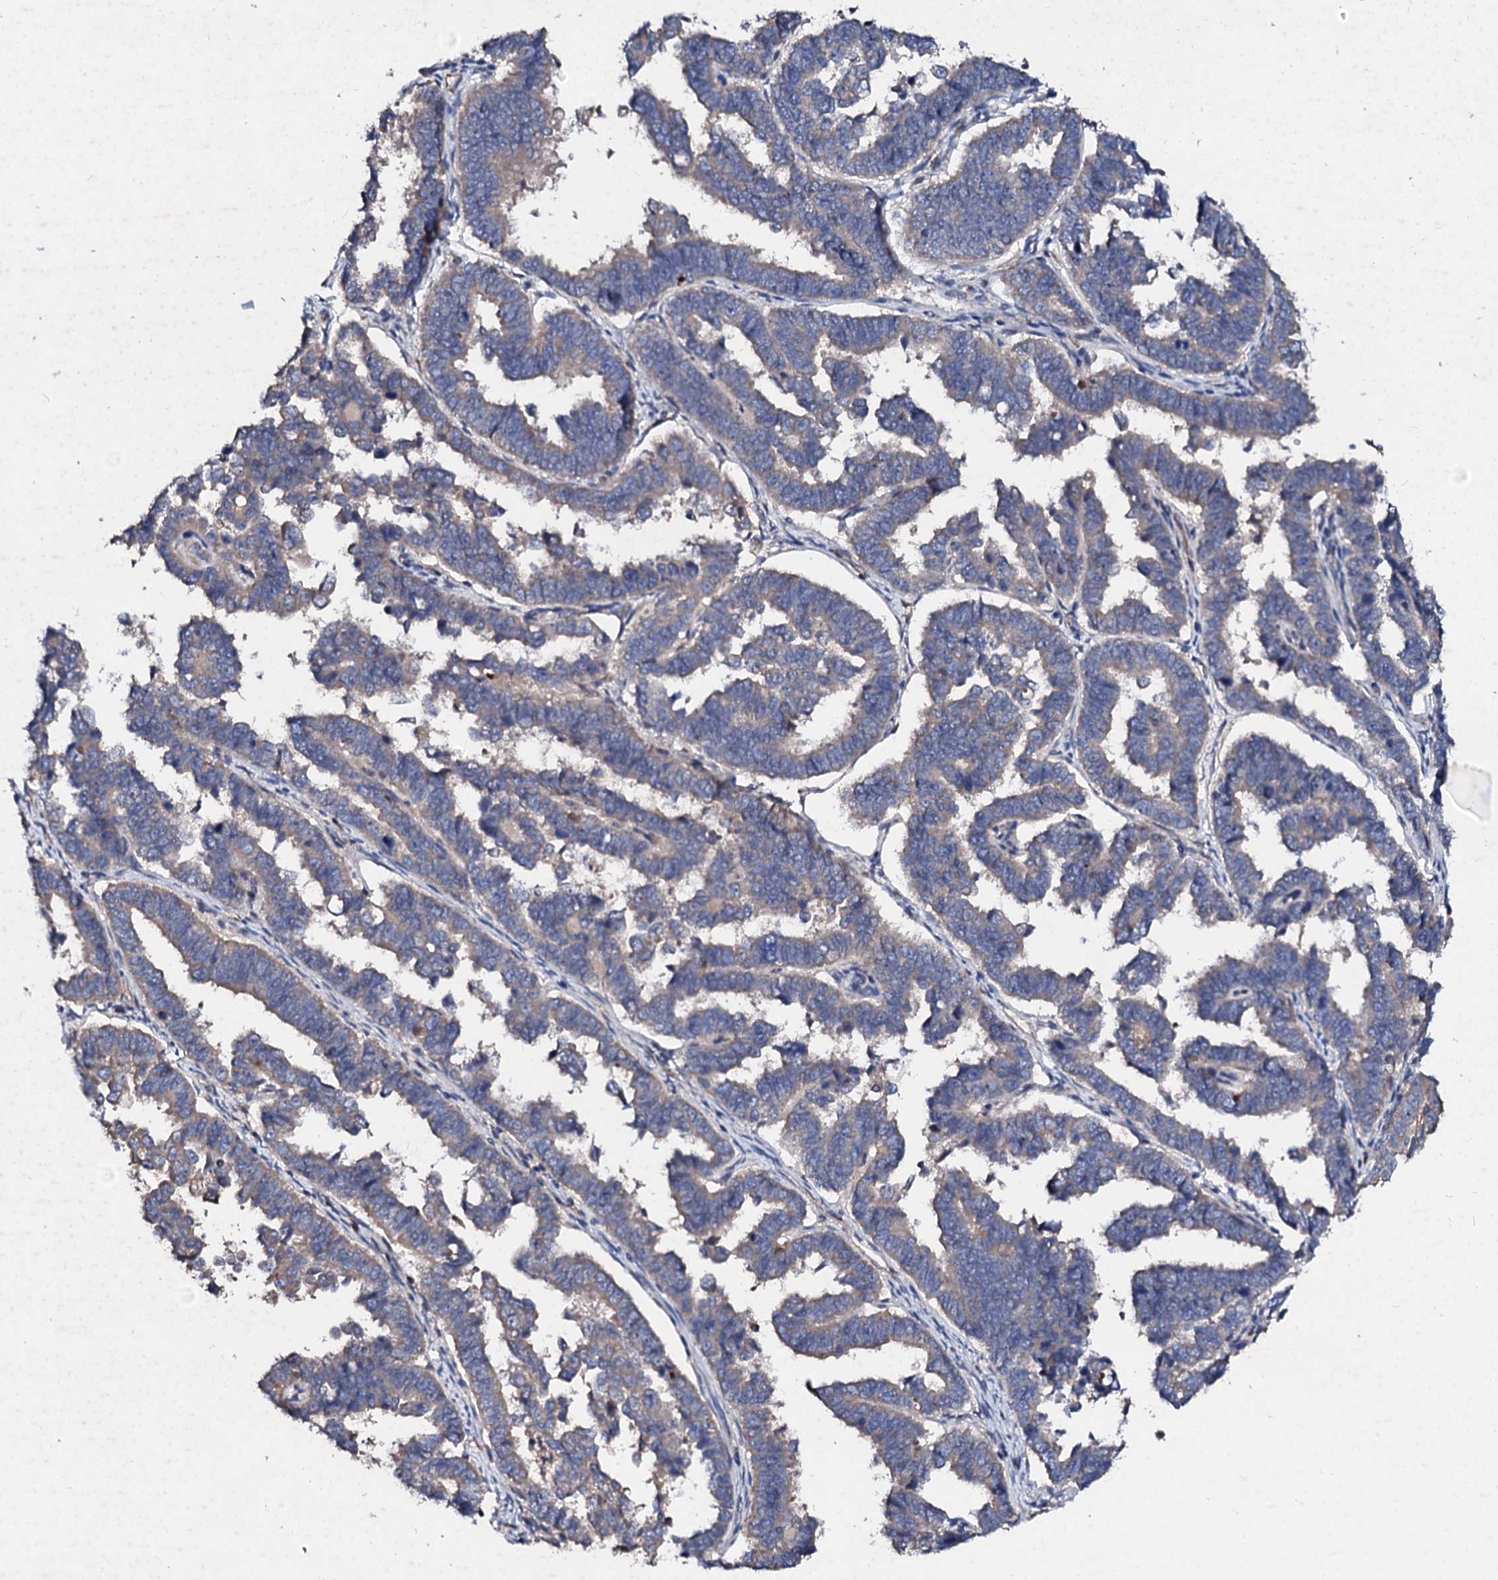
{"staining": {"intensity": "negative", "quantity": "none", "location": "none"}, "tissue": "endometrial cancer", "cell_type": "Tumor cells", "image_type": "cancer", "snomed": [{"axis": "morphology", "description": "Adenocarcinoma, NOS"}, {"axis": "topography", "description": "Endometrium"}], "caption": "The IHC image has no significant expression in tumor cells of endometrial cancer tissue.", "gene": "FIBIN", "patient": {"sex": "female", "age": 75}}